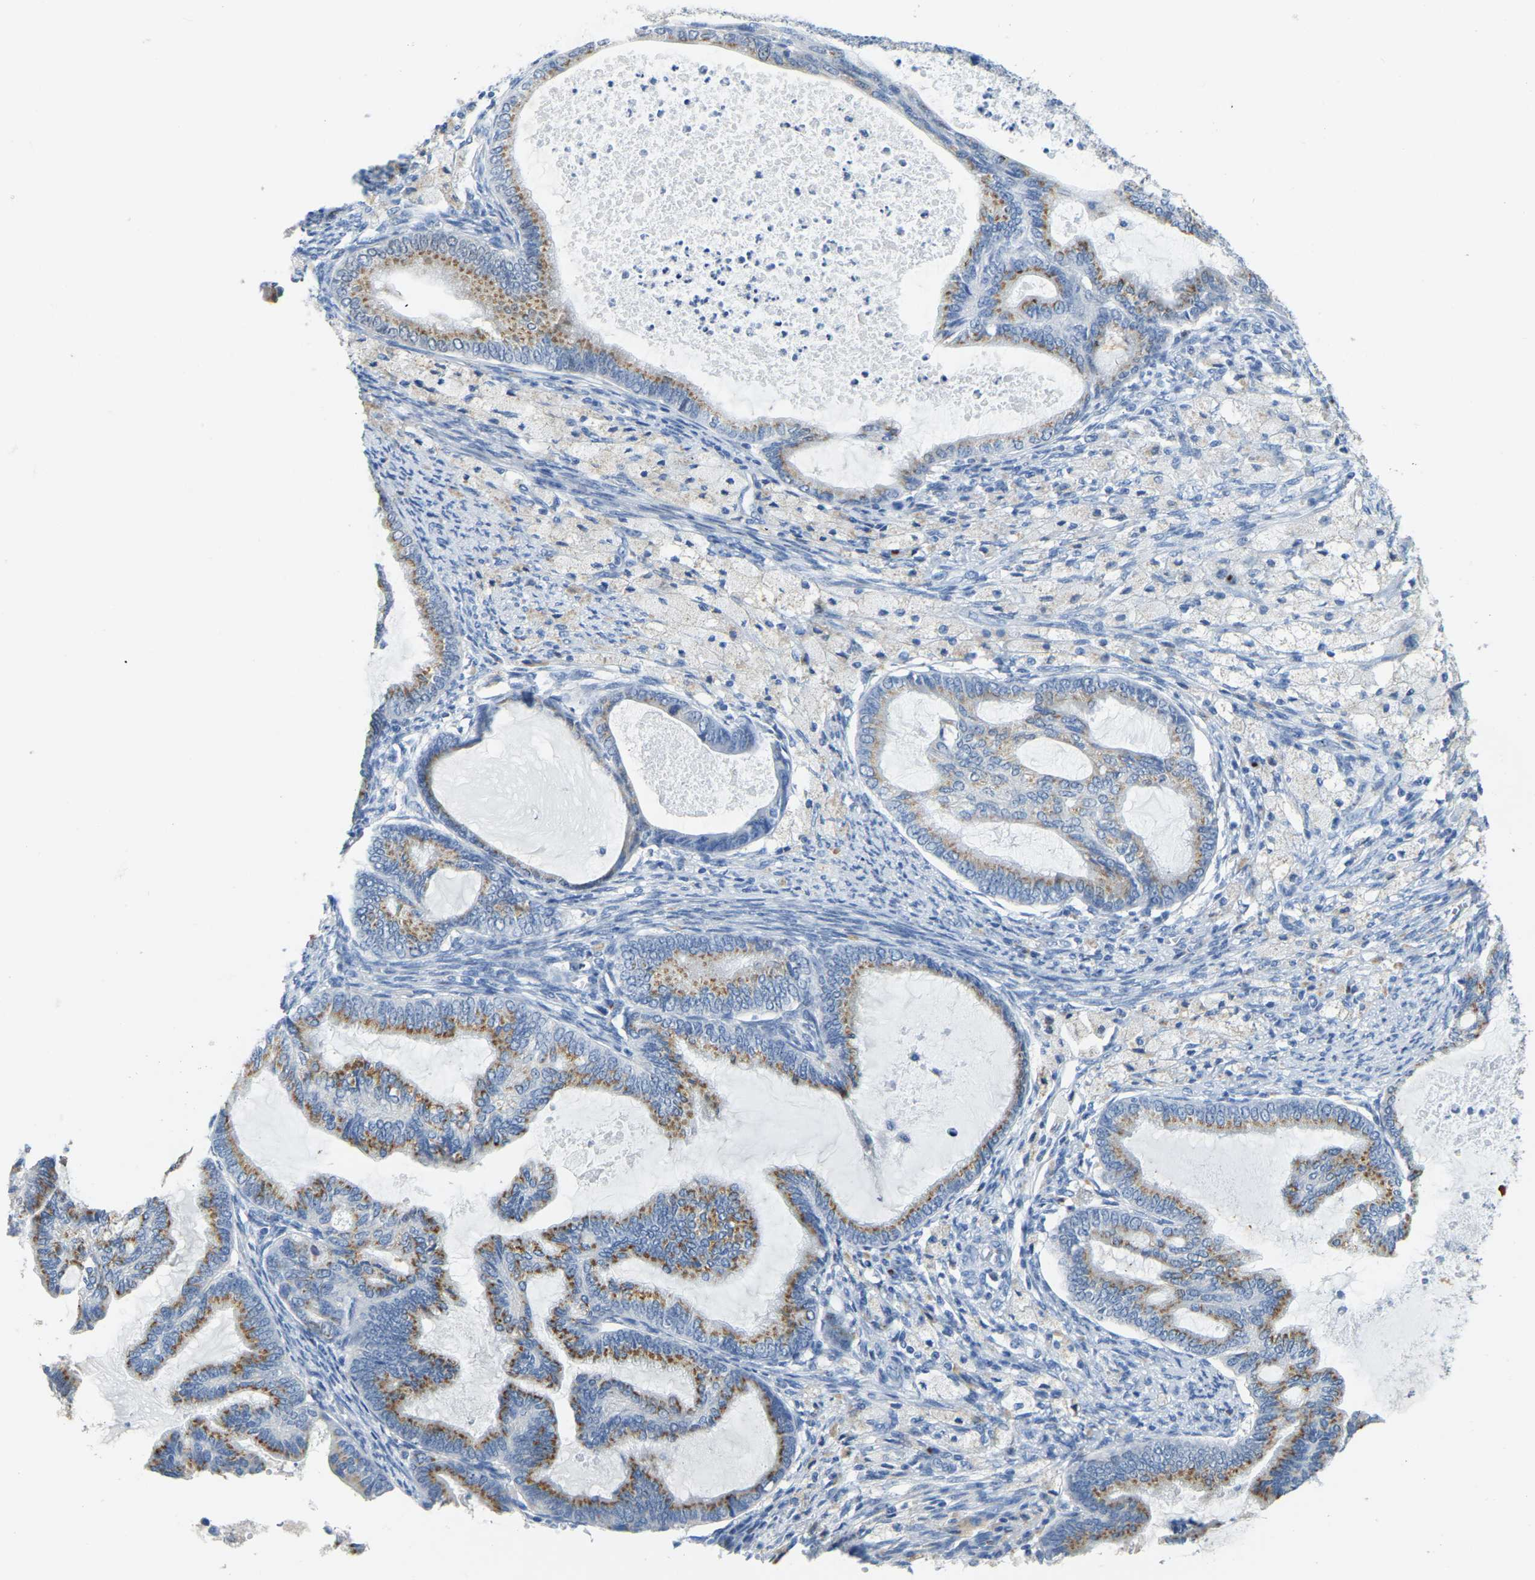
{"staining": {"intensity": "moderate", "quantity": ">75%", "location": "cytoplasmic/membranous"}, "tissue": "cervical cancer", "cell_type": "Tumor cells", "image_type": "cancer", "snomed": [{"axis": "morphology", "description": "Normal tissue, NOS"}, {"axis": "morphology", "description": "Adenocarcinoma, NOS"}, {"axis": "topography", "description": "Cervix"}, {"axis": "topography", "description": "Endometrium"}], "caption": "Protein analysis of cervical cancer tissue reveals moderate cytoplasmic/membranous staining in about >75% of tumor cells.", "gene": "FAM174A", "patient": {"sex": "female", "age": 86}}